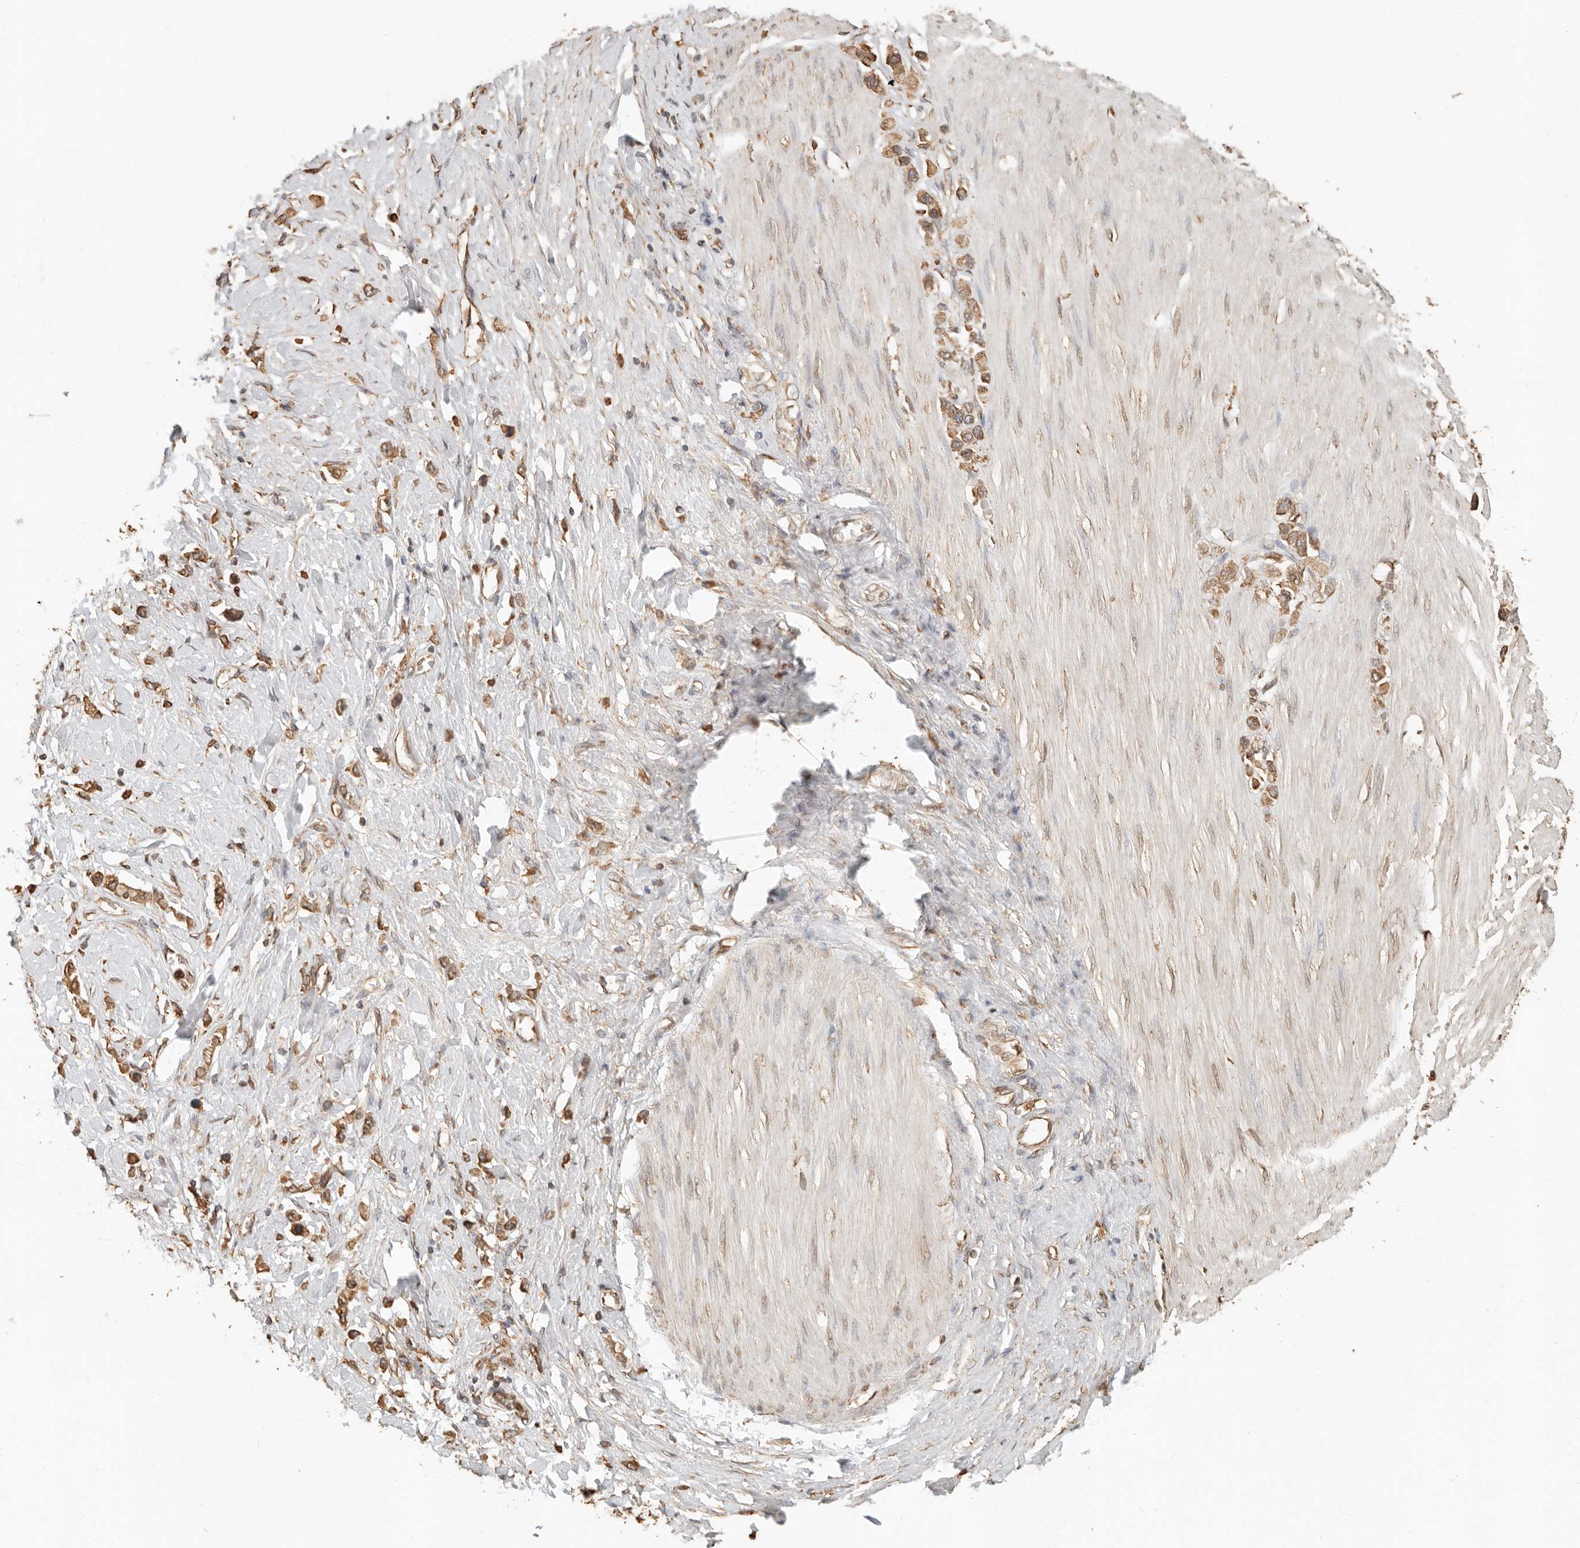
{"staining": {"intensity": "moderate", "quantity": ">75%", "location": "cytoplasmic/membranous"}, "tissue": "stomach cancer", "cell_type": "Tumor cells", "image_type": "cancer", "snomed": [{"axis": "morphology", "description": "Adenocarcinoma, NOS"}, {"axis": "topography", "description": "Stomach"}], "caption": "IHC micrograph of neoplastic tissue: human adenocarcinoma (stomach) stained using IHC demonstrates medium levels of moderate protein expression localized specifically in the cytoplasmic/membranous of tumor cells, appearing as a cytoplasmic/membranous brown color.", "gene": "ARHGEF10L", "patient": {"sex": "female", "age": 65}}